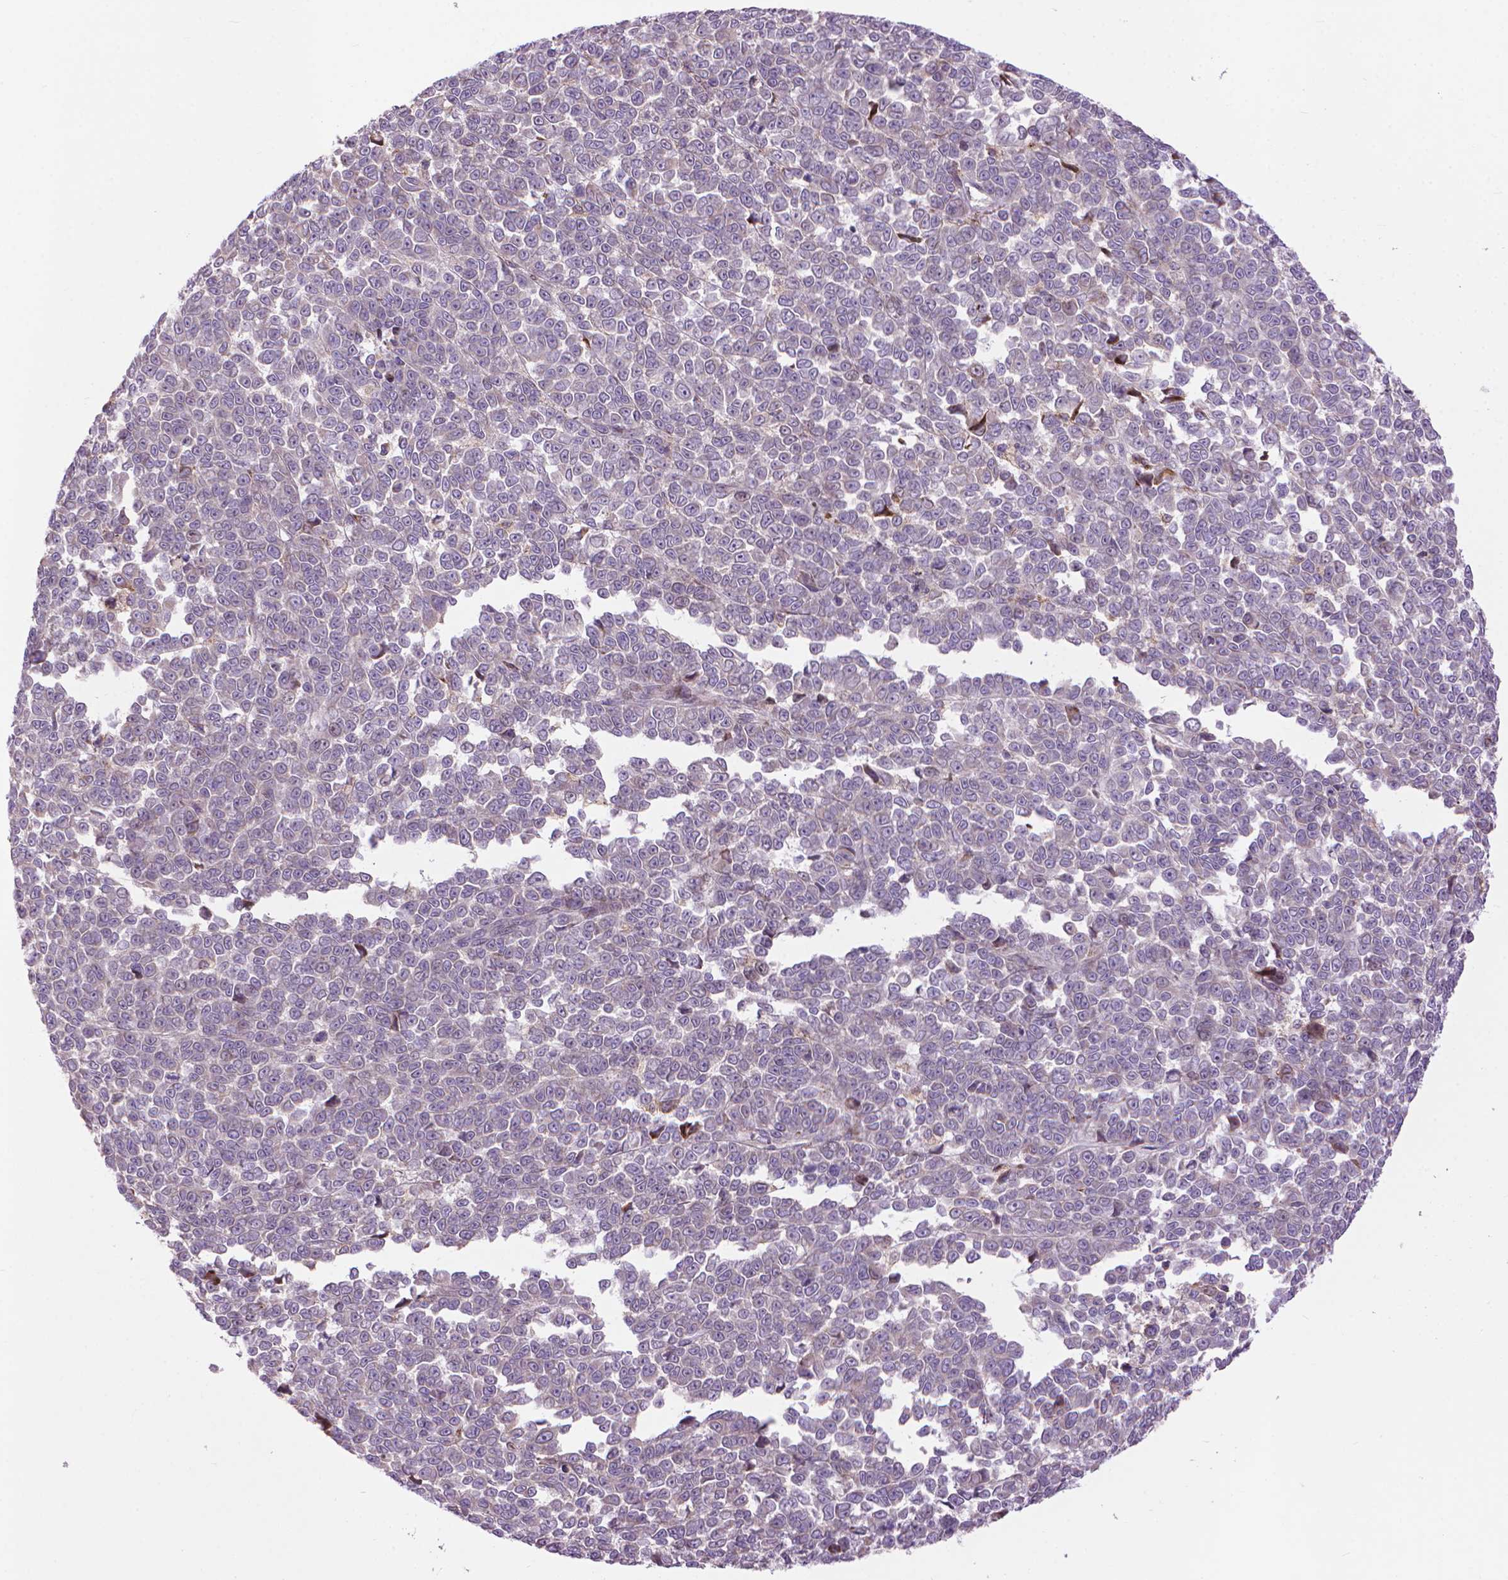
{"staining": {"intensity": "negative", "quantity": "none", "location": "none"}, "tissue": "melanoma", "cell_type": "Tumor cells", "image_type": "cancer", "snomed": [{"axis": "morphology", "description": "Malignant melanoma, NOS"}, {"axis": "topography", "description": "Skin"}], "caption": "Immunohistochemistry (IHC) micrograph of human melanoma stained for a protein (brown), which reveals no expression in tumor cells.", "gene": "MYH14", "patient": {"sex": "female", "age": 95}}